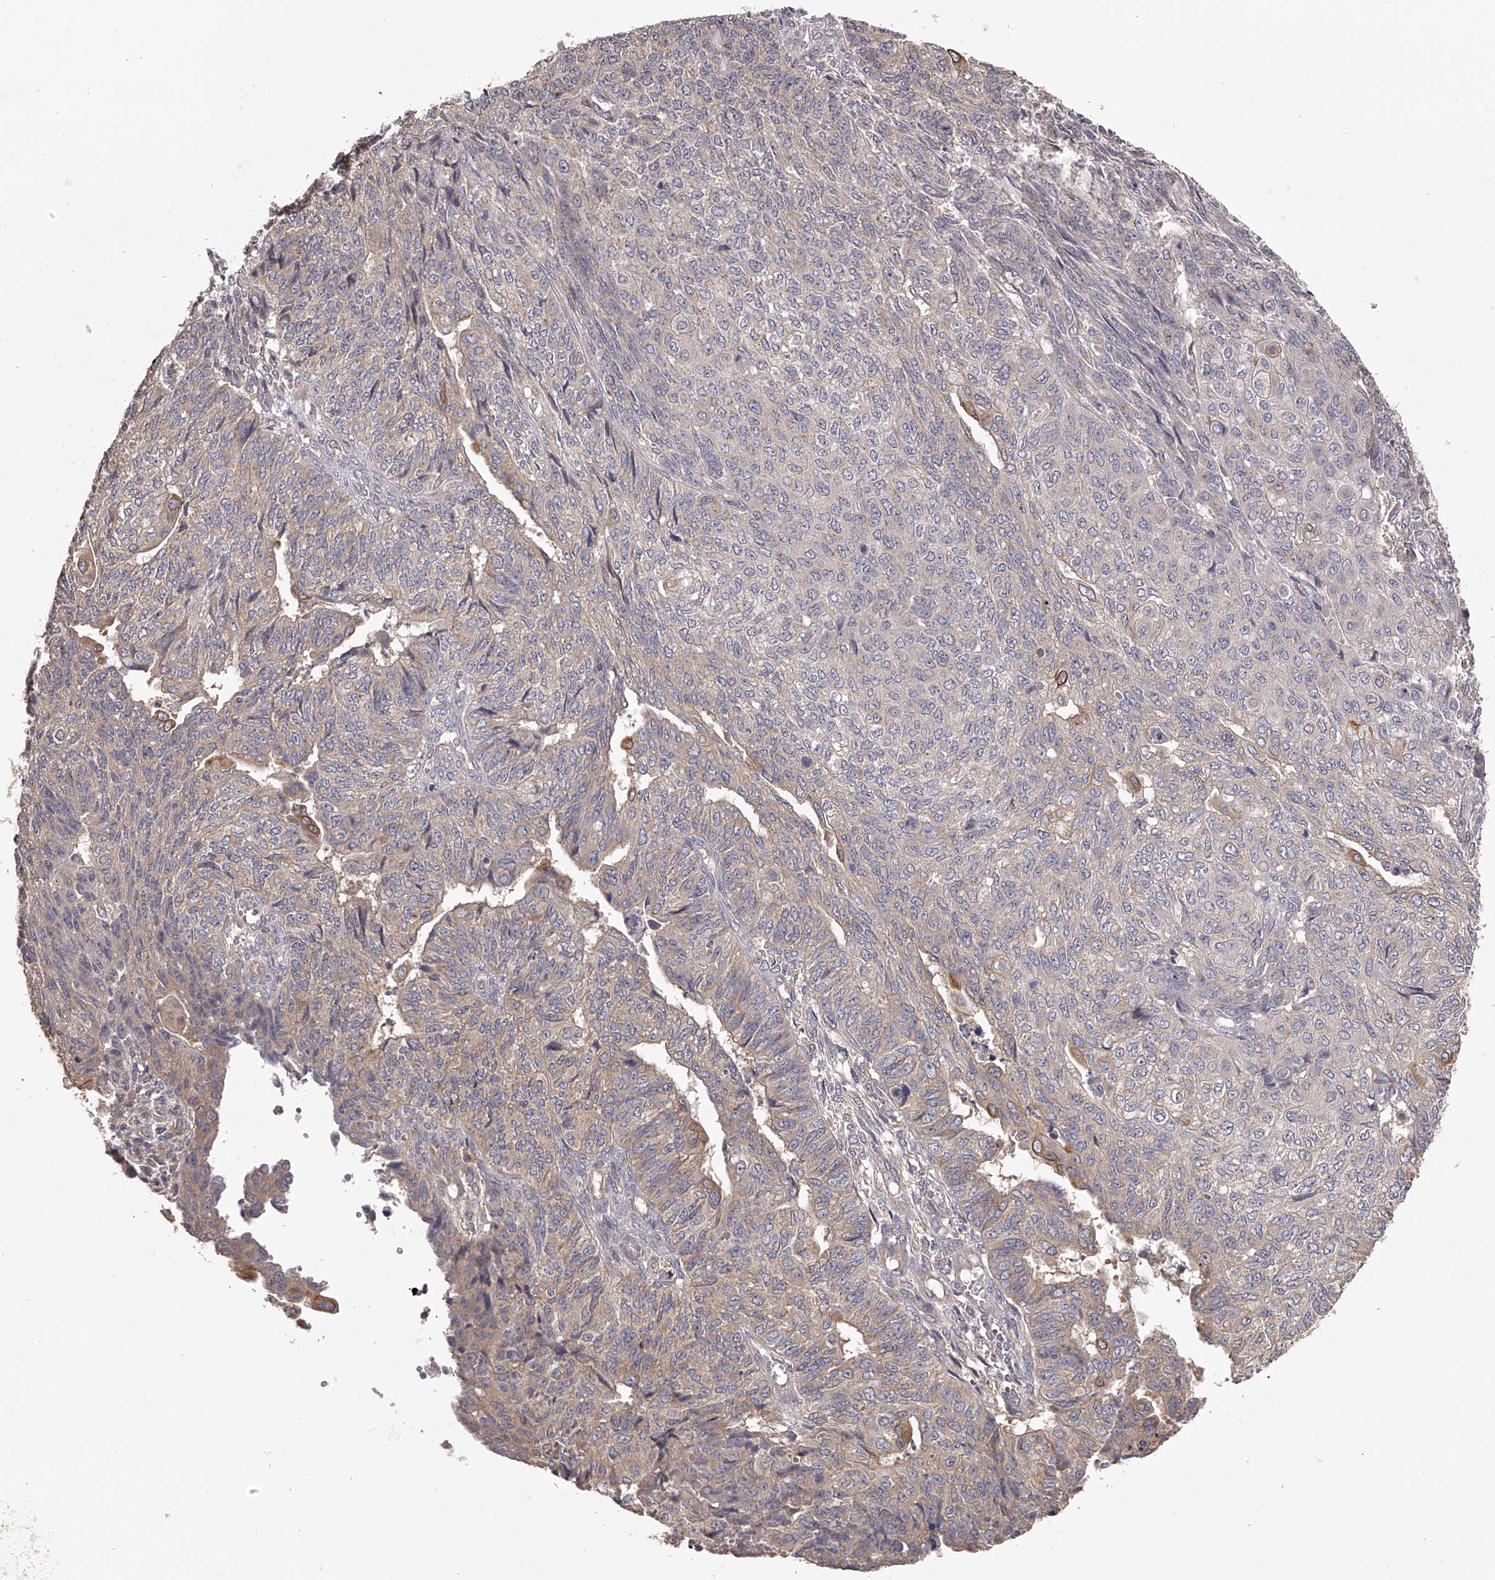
{"staining": {"intensity": "weak", "quantity": "<25%", "location": "cytoplasmic/membranous"}, "tissue": "endometrial cancer", "cell_type": "Tumor cells", "image_type": "cancer", "snomed": [{"axis": "morphology", "description": "Adenocarcinoma, NOS"}, {"axis": "topography", "description": "Endometrium"}], "caption": "IHC photomicrograph of neoplastic tissue: human adenocarcinoma (endometrial) stained with DAB exhibits no significant protein staining in tumor cells. (DAB immunohistochemistry with hematoxylin counter stain).", "gene": "TNN", "patient": {"sex": "female", "age": 32}}